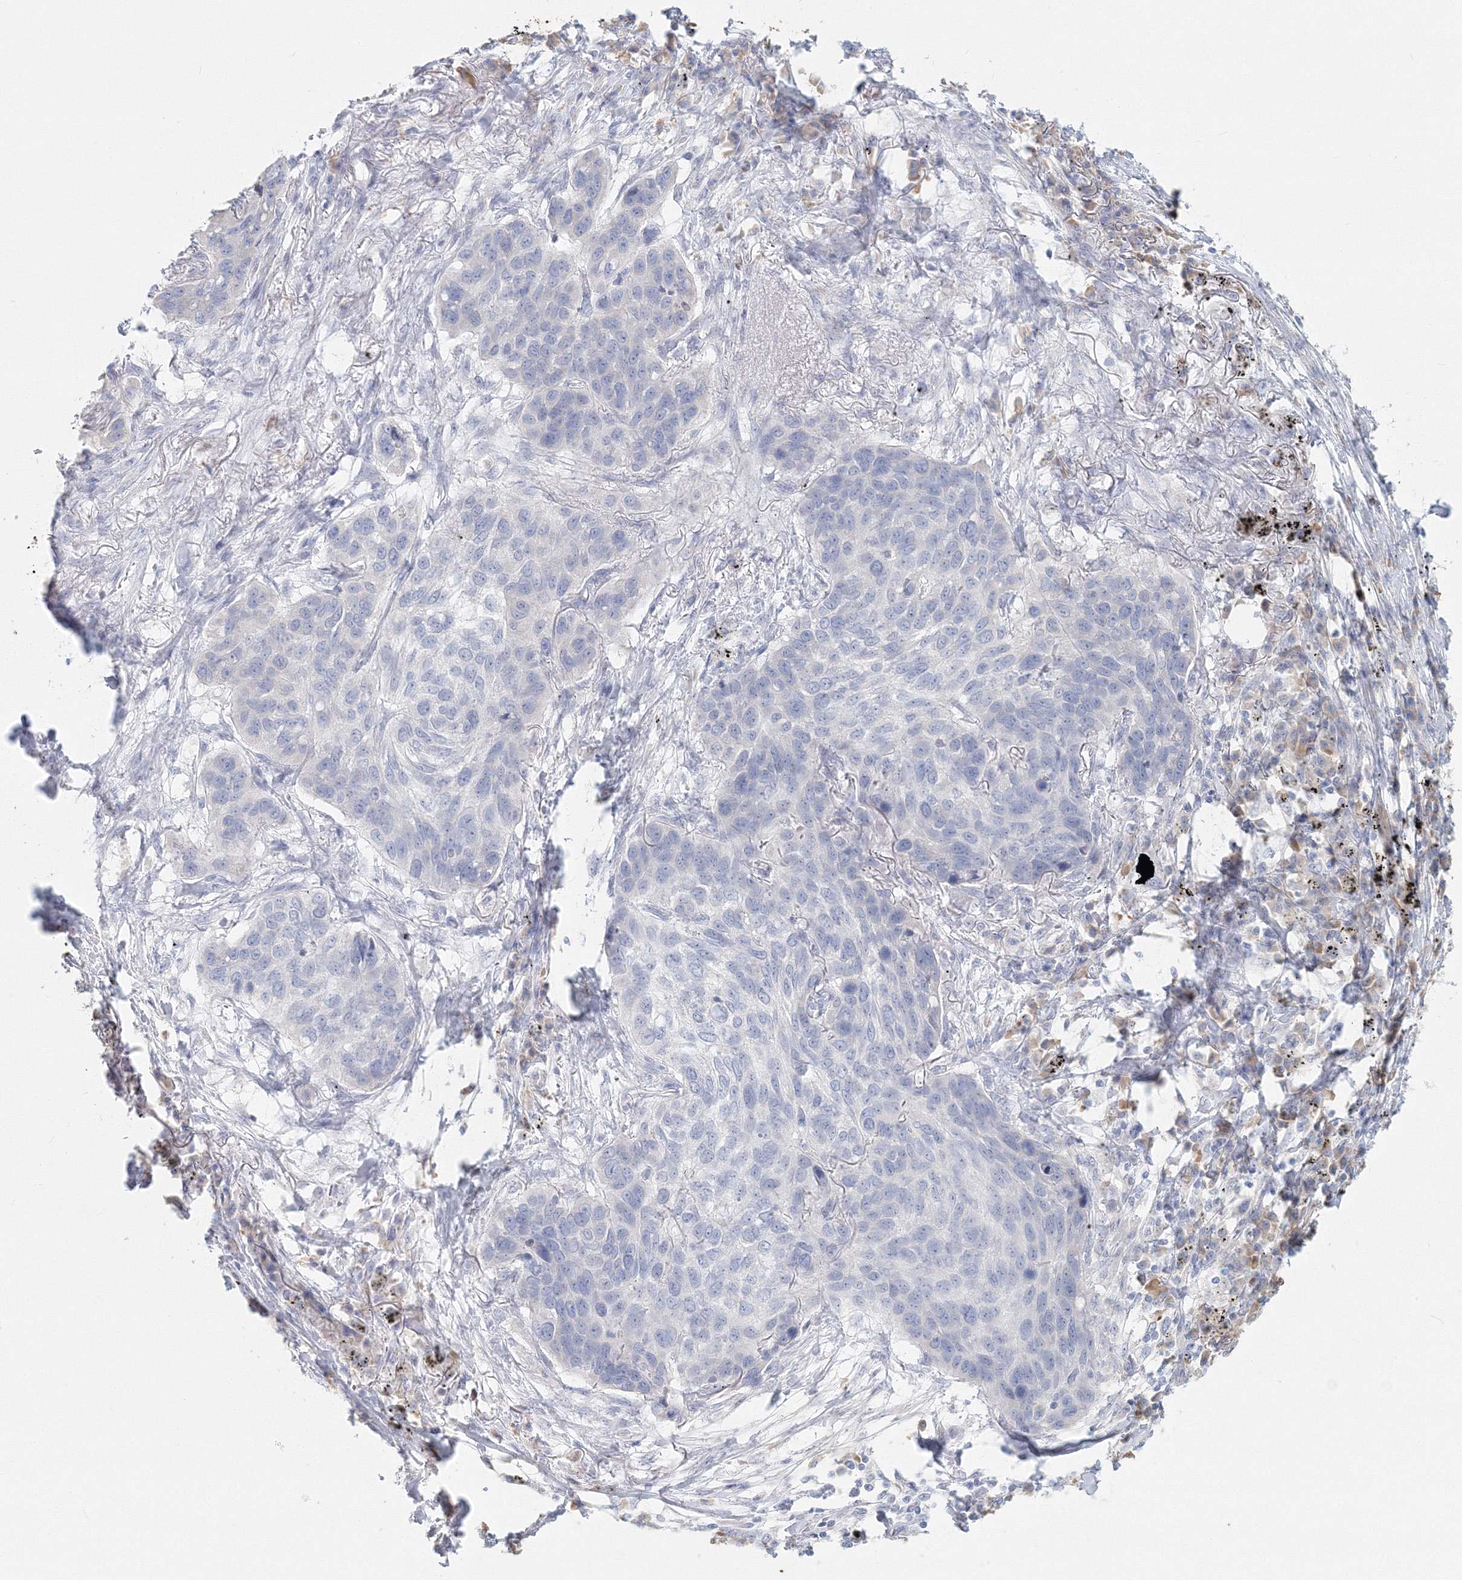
{"staining": {"intensity": "negative", "quantity": "none", "location": "none"}, "tissue": "lung cancer", "cell_type": "Tumor cells", "image_type": "cancer", "snomed": [{"axis": "morphology", "description": "Squamous cell carcinoma, NOS"}, {"axis": "topography", "description": "Lung"}], "caption": "Immunohistochemical staining of lung cancer (squamous cell carcinoma) shows no significant staining in tumor cells.", "gene": "VSIG1", "patient": {"sex": "female", "age": 63}}